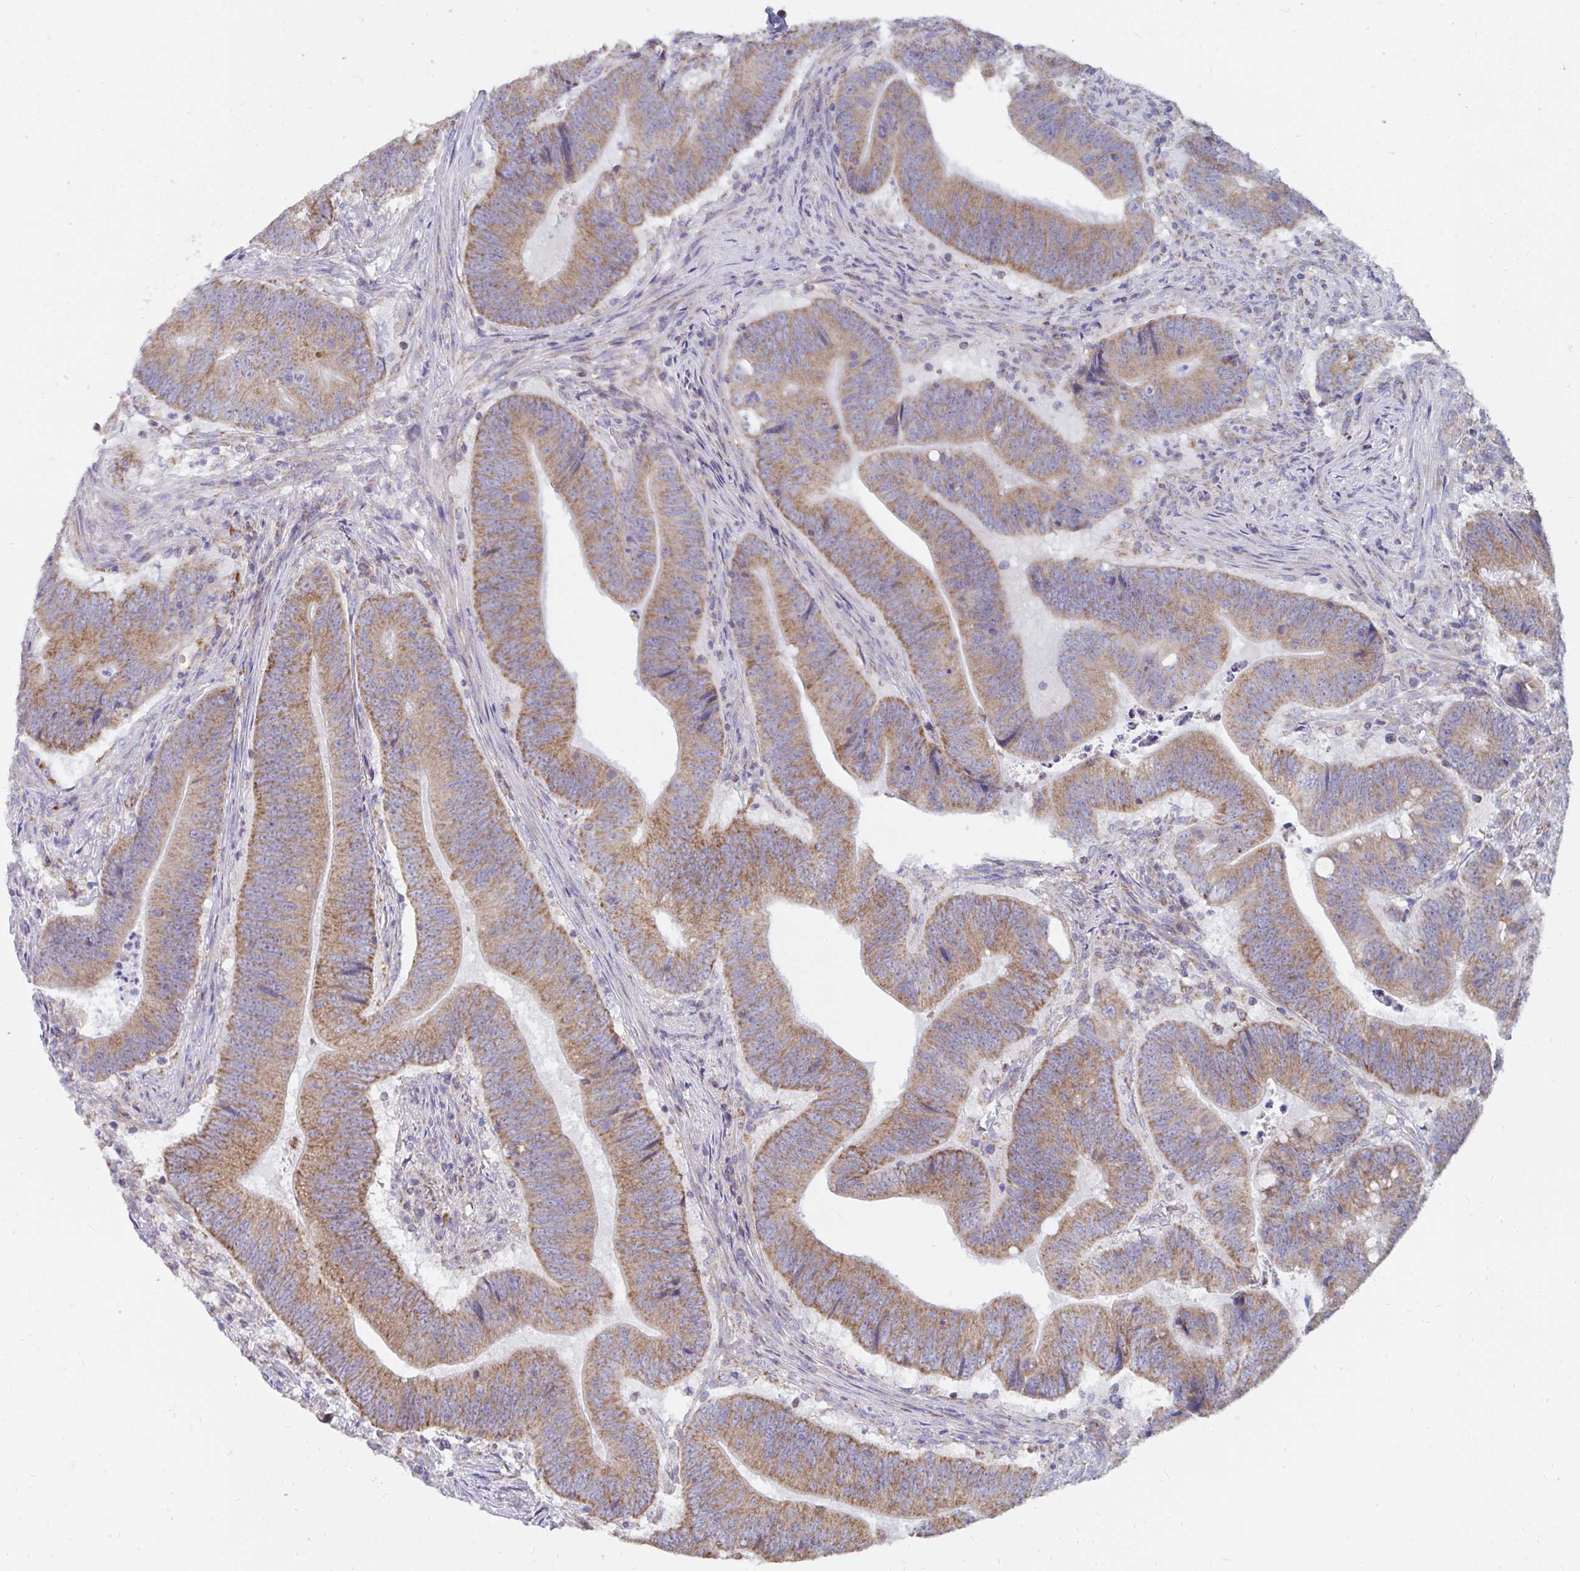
{"staining": {"intensity": "moderate", "quantity": ">75%", "location": "cytoplasmic/membranous"}, "tissue": "colorectal cancer", "cell_type": "Tumor cells", "image_type": "cancer", "snomed": [{"axis": "morphology", "description": "Adenocarcinoma, NOS"}, {"axis": "topography", "description": "Colon"}], "caption": "A photomicrograph showing moderate cytoplasmic/membranous staining in about >75% of tumor cells in adenocarcinoma (colorectal), as visualized by brown immunohistochemical staining.", "gene": "PC", "patient": {"sex": "female", "age": 87}}